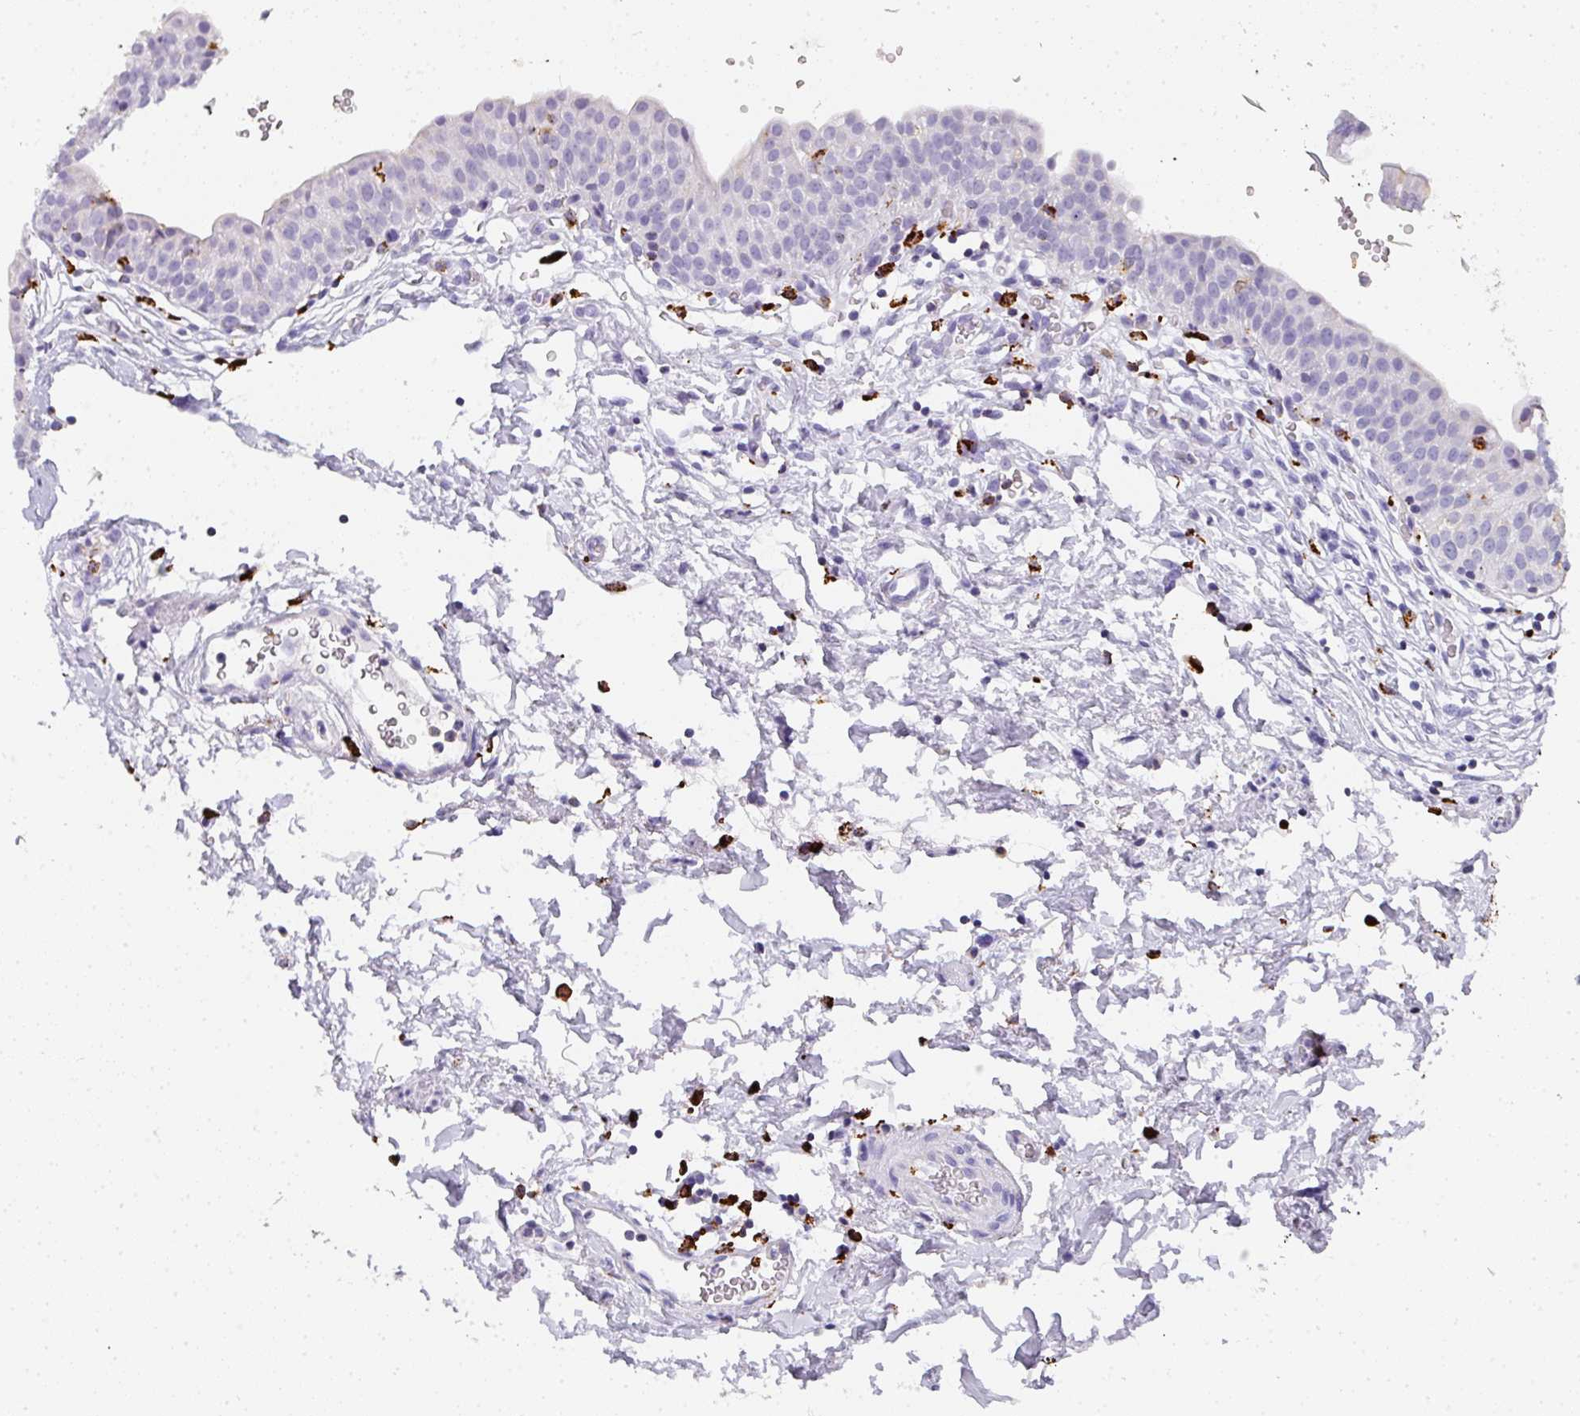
{"staining": {"intensity": "negative", "quantity": "none", "location": "none"}, "tissue": "urinary bladder", "cell_type": "Urothelial cells", "image_type": "normal", "snomed": [{"axis": "morphology", "description": "Normal tissue, NOS"}, {"axis": "topography", "description": "Urinary bladder"}, {"axis": "topography", "description": "Peripheral nerve tissue"}], "caption": "There is no significant positivity in urothelial cells of urinary bladder. (Brightfield microscopy of DAB (3,3'-diaminobenzidine) immunohistochemistry (IHC) at high magnification).", "gene": "MMACHC", "patient": {"sex": "male", "age": 55}}